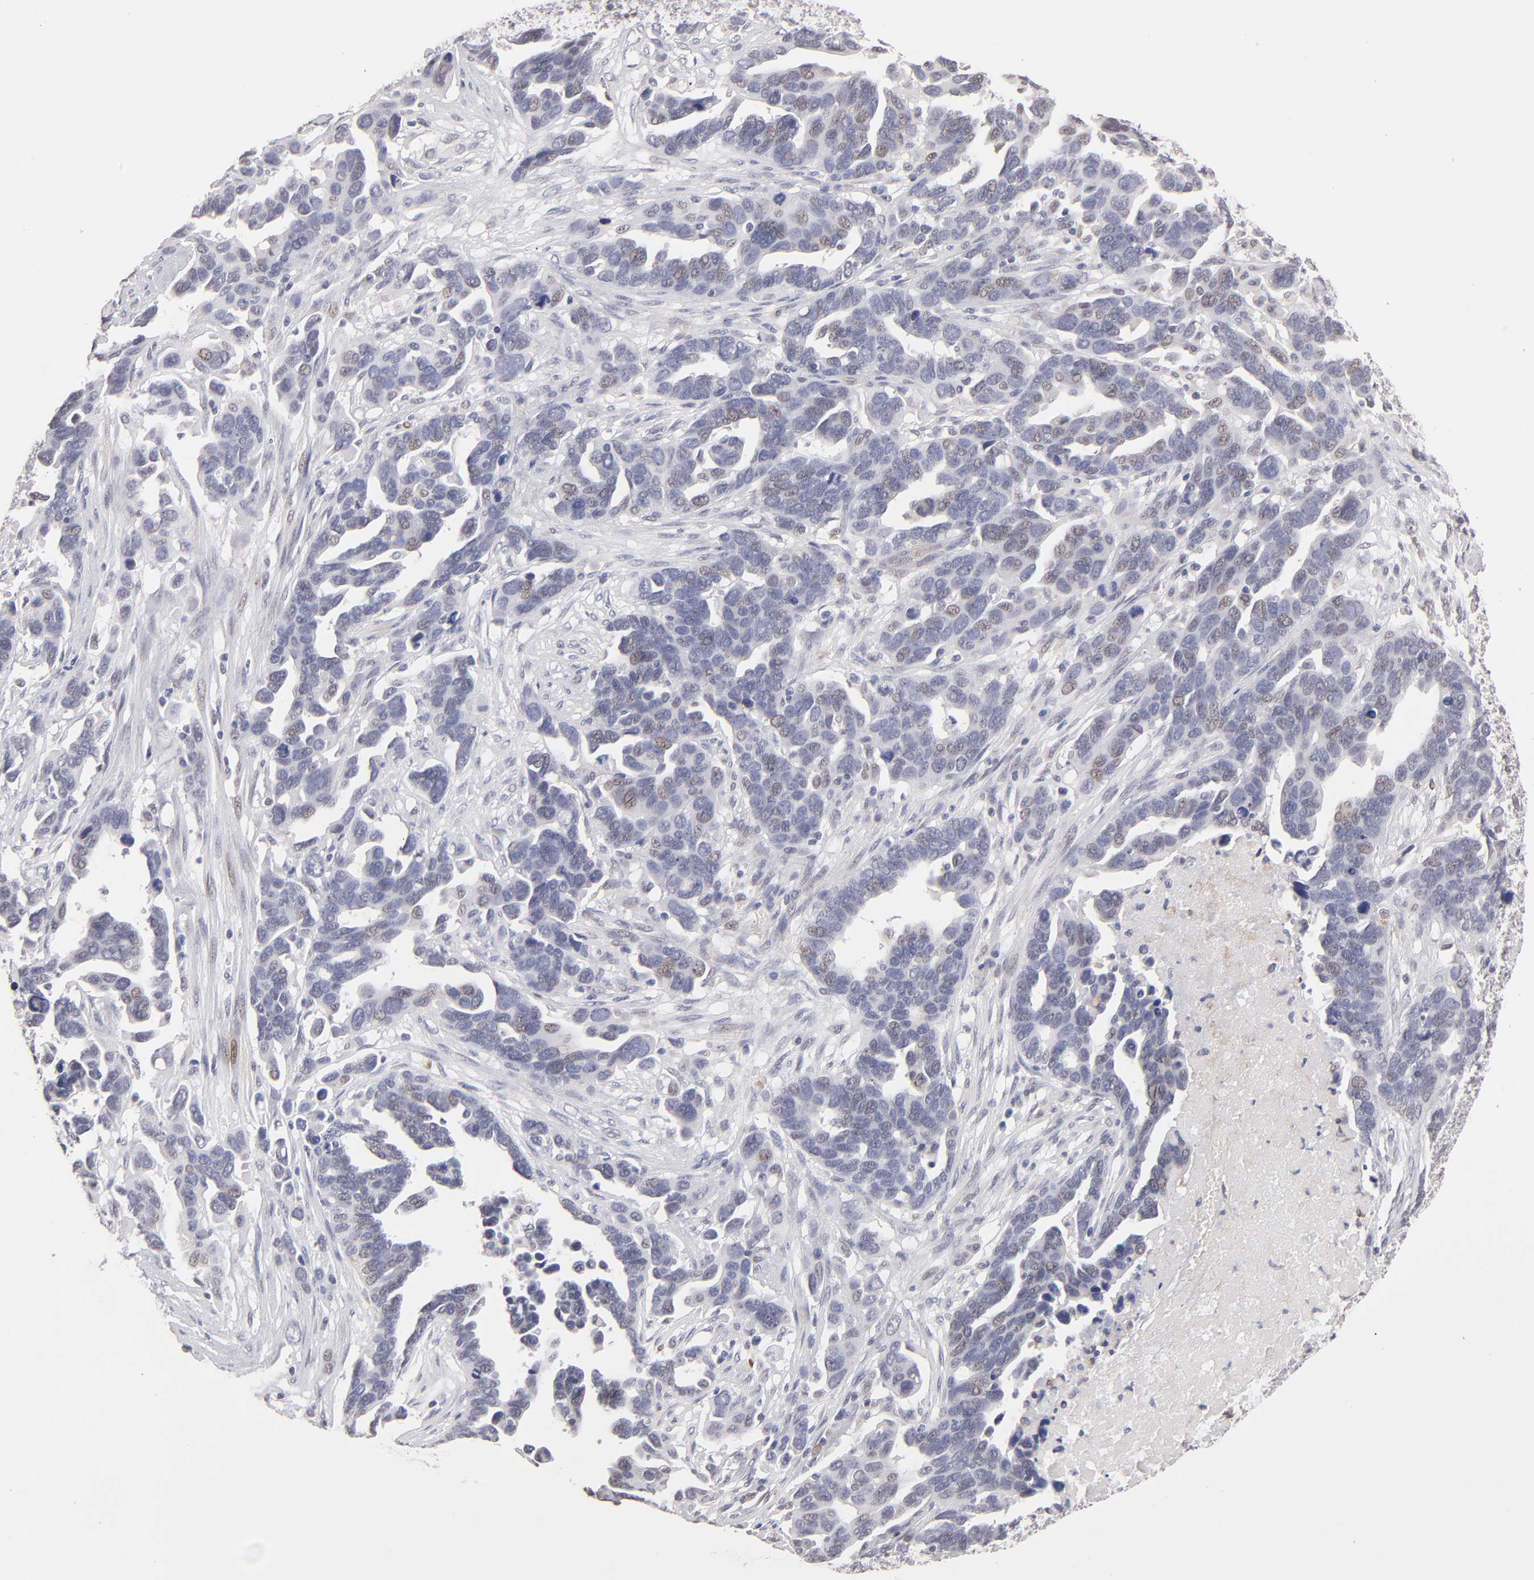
{"staining": {"intensity": "weak", "quantity": "<25%", "location": "nuclear"}, "tissue": "ovarian cancer", "cell_type": "Tumor cells", "image_type": "cancer", "snomed": [{"axis": "morphology", "description": "Cystadenocarcinoma, serous, NOS"}, {"axis": "topography", "description": "Ovary"}], "caption": "DAB immunohistochemical staining of human ovarian serous cystadenocarcinoma demonstrates no significant staining in tumor cells. (IHC, brightfield microscopy, high magnification).", "gene": "MGAM", "patient": {"sex": "female", "age": 54}}